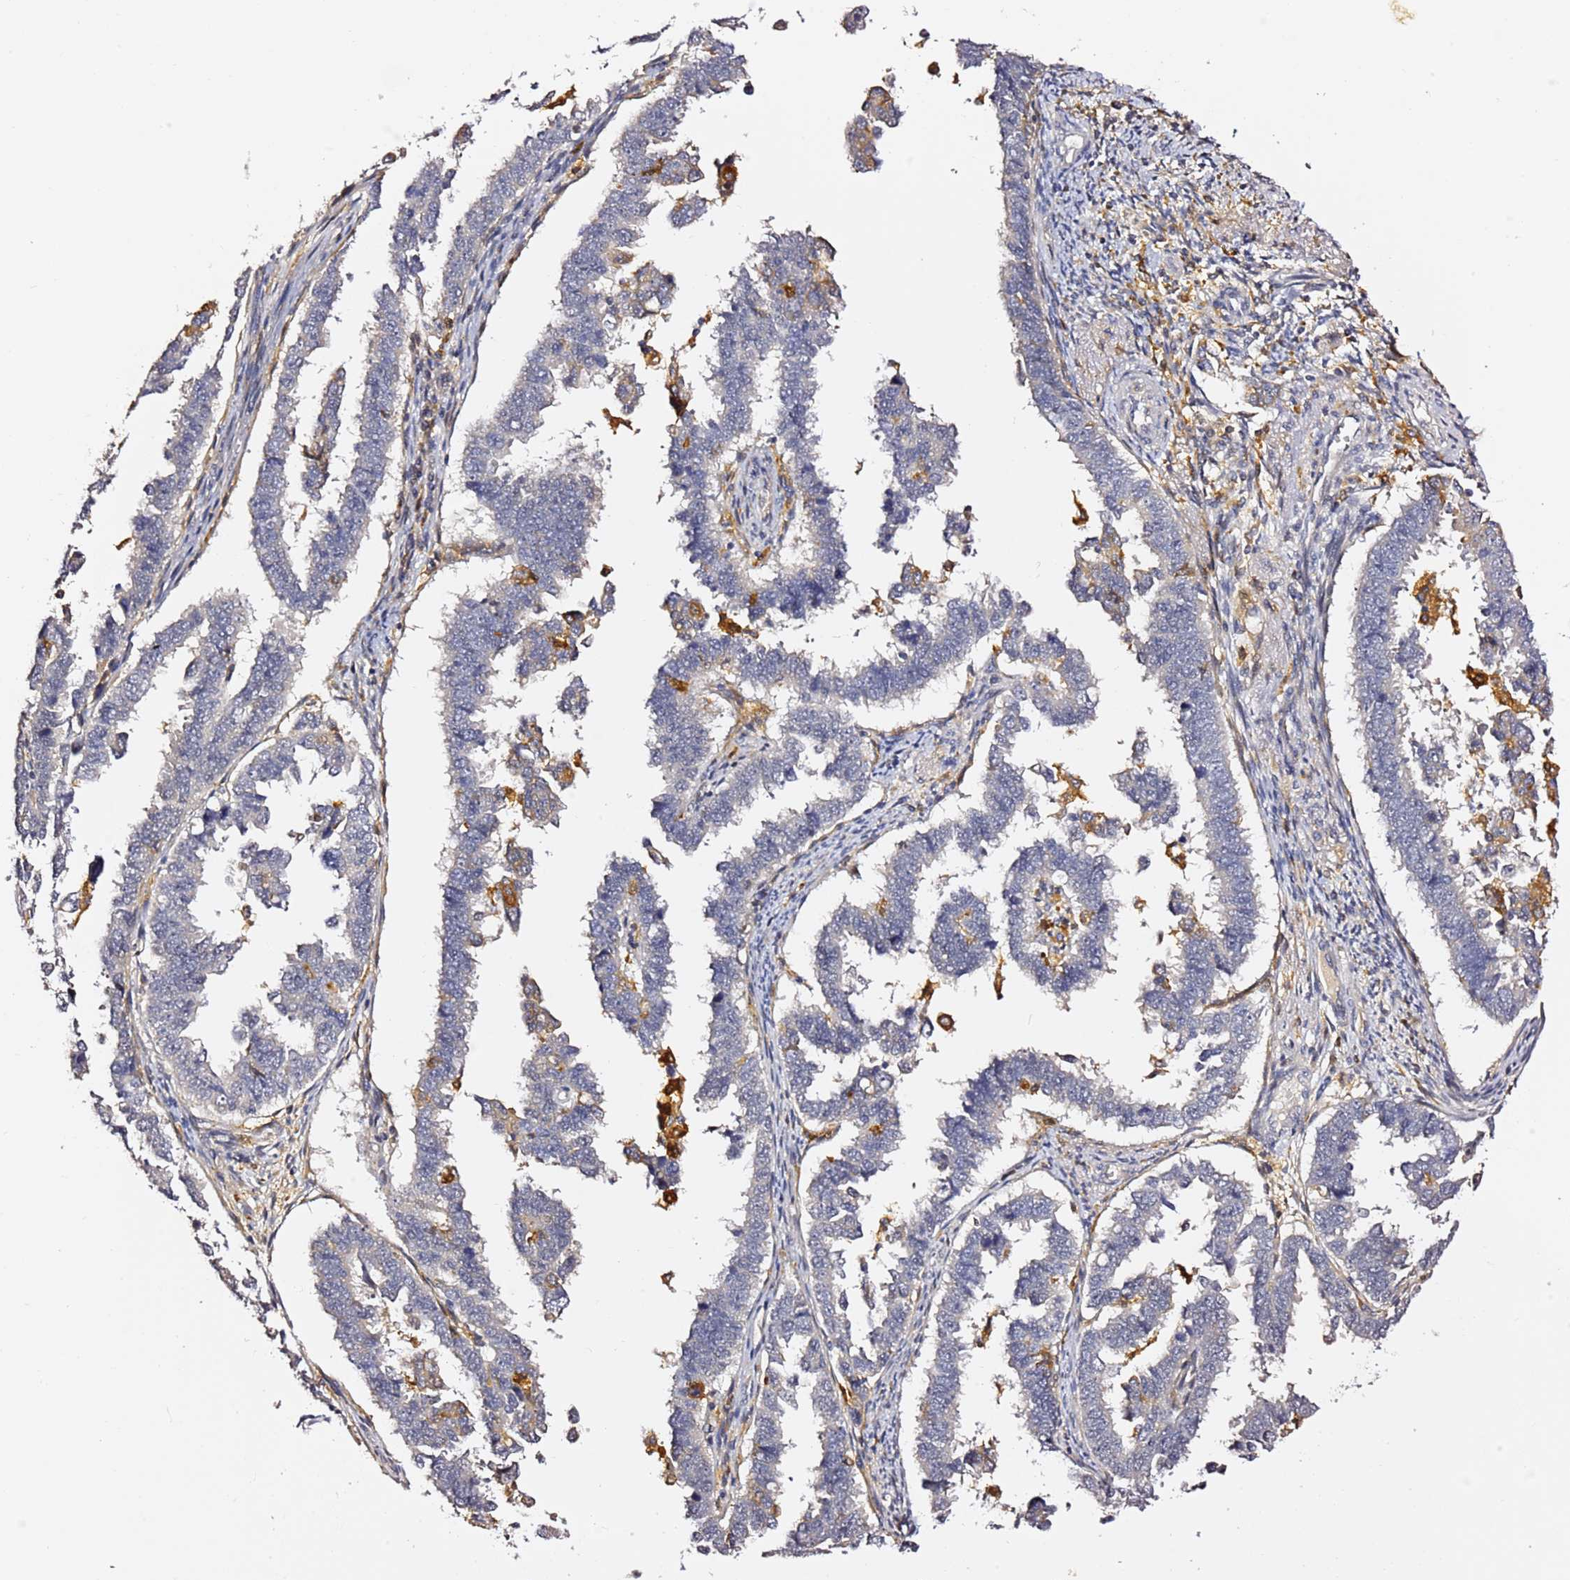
{"staining": {"intensity": "negative", "quantity": "none", "location": "none"}, "tissue": "endometrial cancer", "cell_type": "Tumor cells", "image_type": "cancer", "snomed": [{"axis": "morphology", "description": "Adenocarcinoma, NOS"}, {"axis": "topography", "description": "Endometrium"}], "caption": "Tumor cells are negative for brown protein staining in endometrial cancer.", "gene": "IL4I1", "patient": {"sex": "female", "age": 75}}